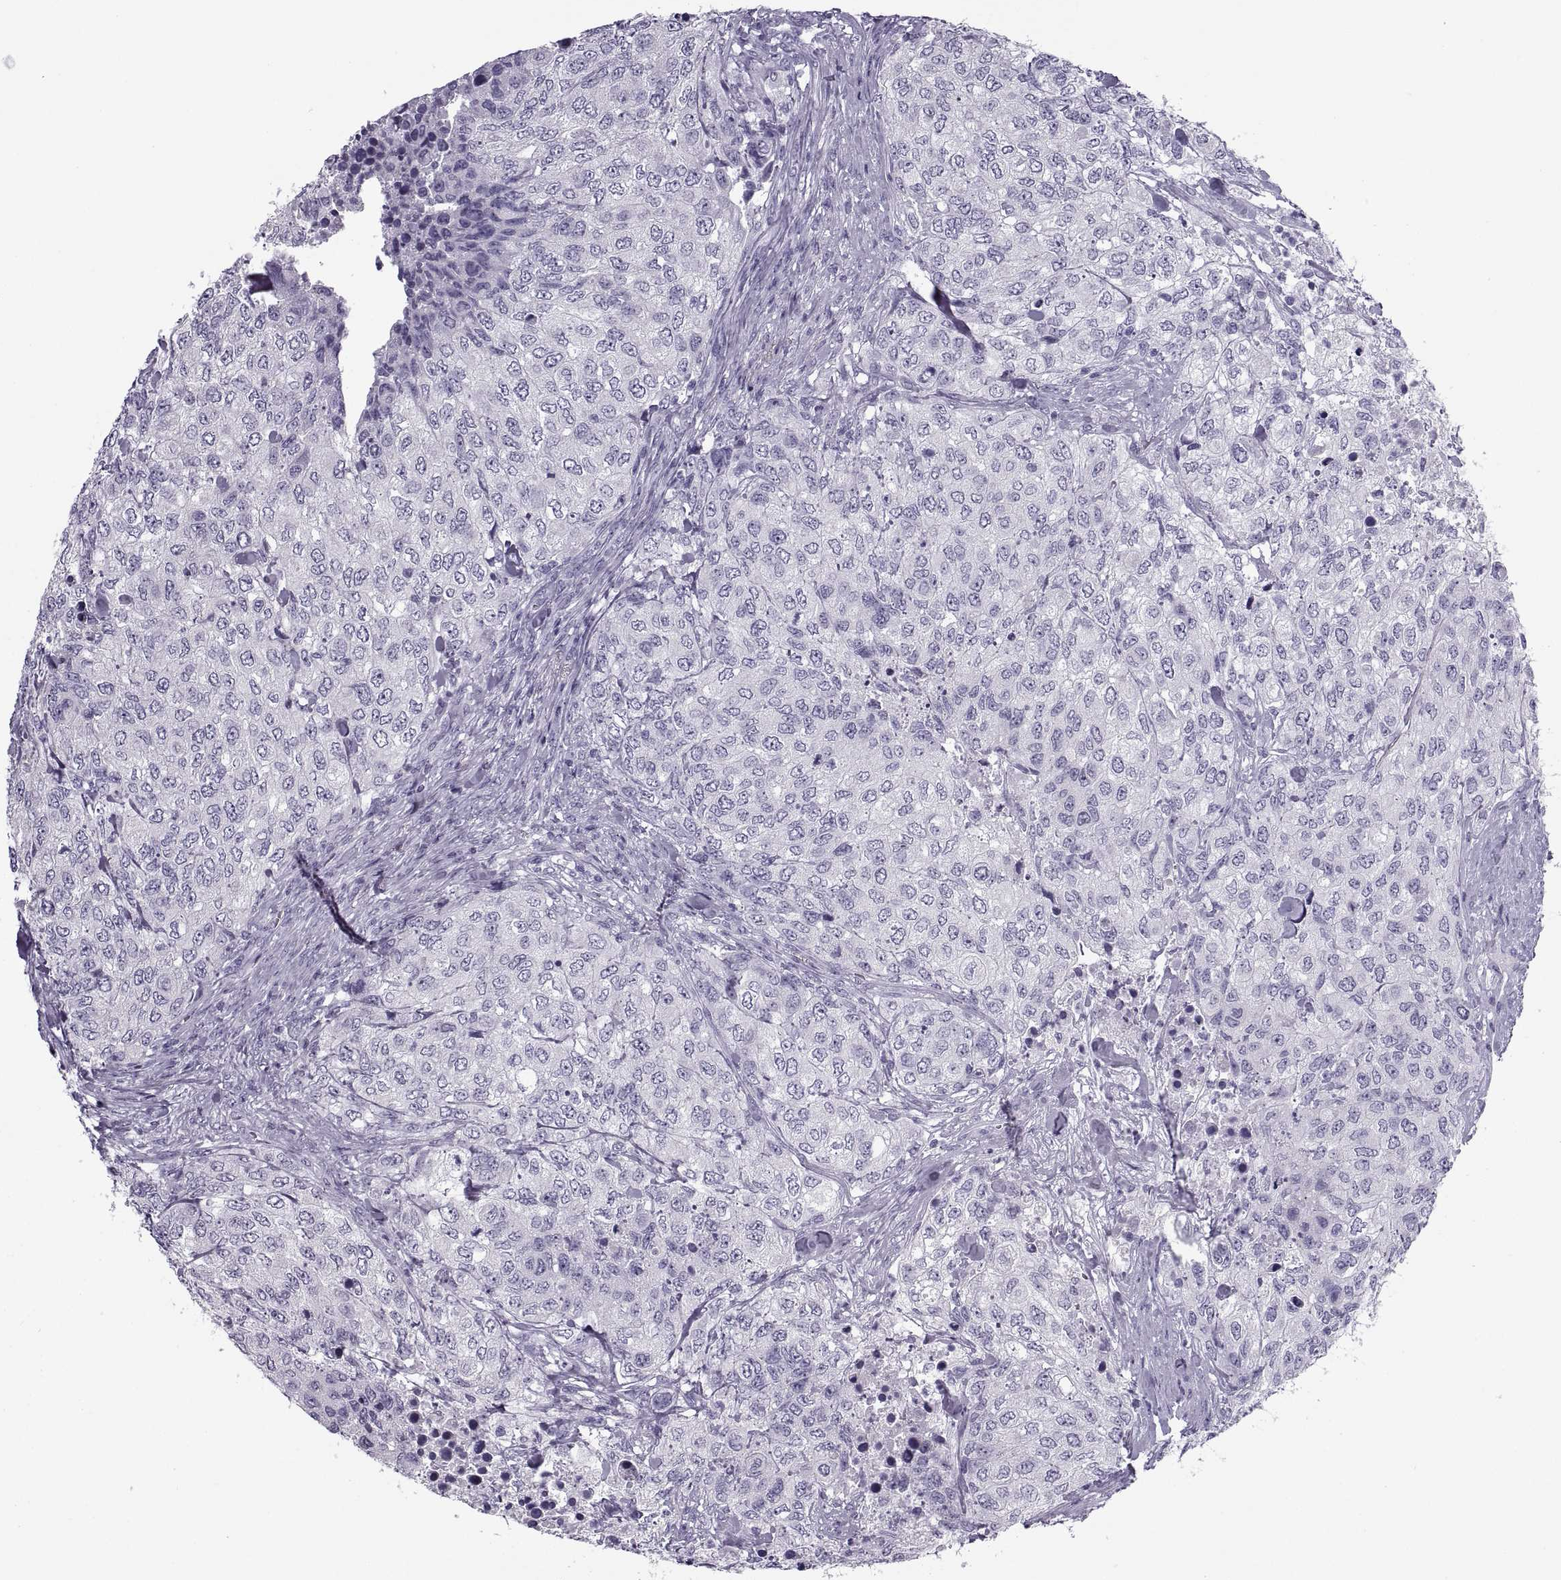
{"staining": {"intensity": "negative", "quantity": "none", "location": "none"}, "tissue": "urothelial cancer", "cell_type": "Tumor cells", "image_type": "cancer", "snomed": [{"axis": "morphology", "description": "Urothelial carcinoma, High grade"}, {"axis": "topography", "description": "Urinary bladder"}], "caption": "Immunohistochemistry (IHC) photomicrograph of human high-grade urothelial carcinoma stained for a protein (brown), which reveals no positivity in tumor cells.", "gene": "RLBP1", "patient": {"sex": "female", "age": 78}}